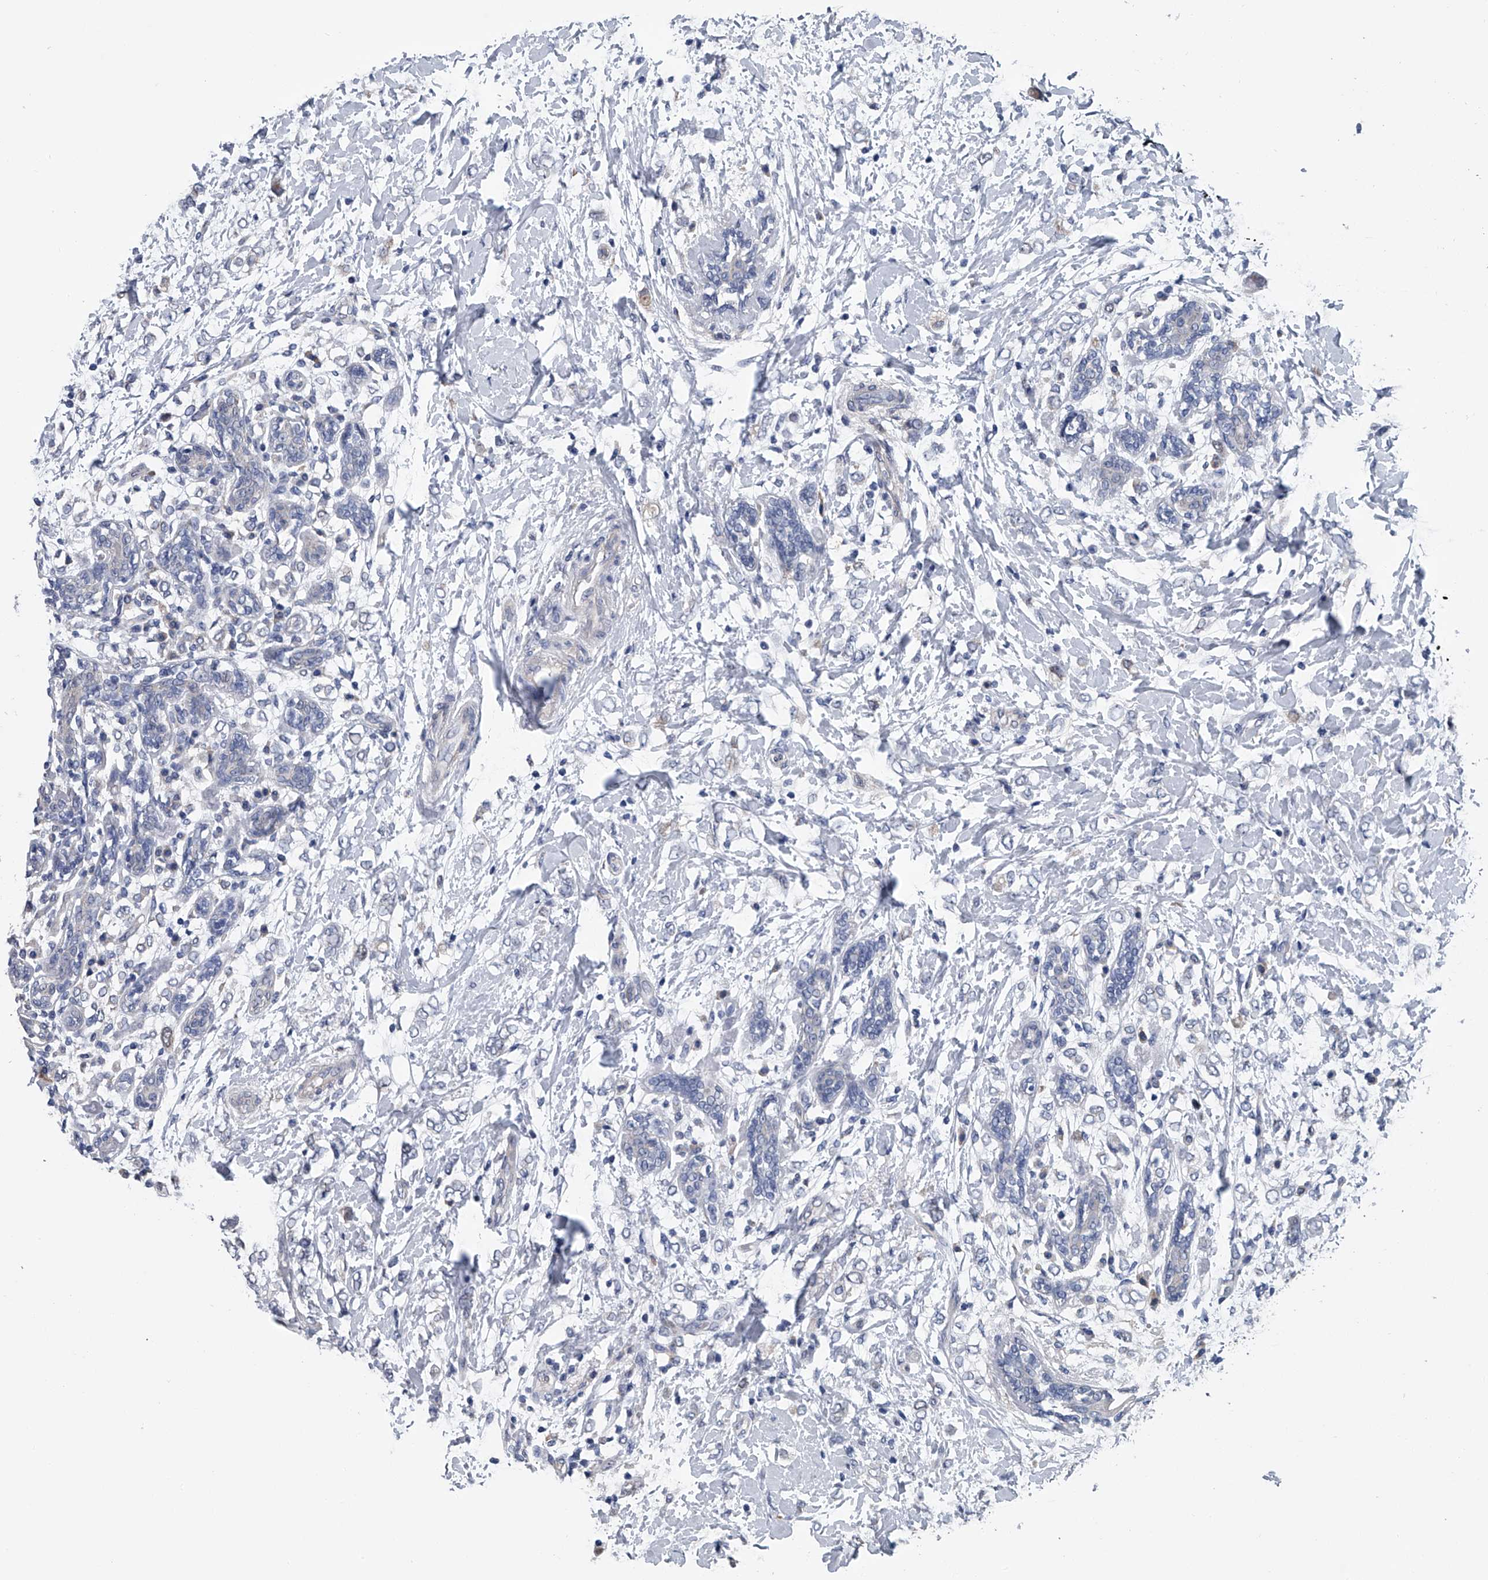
{"staining": {"intensity": "negative", "quantity": "none", "location": "none"}, "tissue": "breast cancer", "cell_type": "Tumor cells", "image_type": "cancer", "snomed": [{"axis": "morphology", "description": "Normal tissue, NOS"}, {"axis": "morphology", "description": "Lobular carcinoma"}, {"axis": "topography", "description": "Breast"}], "caption": "DAB (3,3'-diaminobenzidine) immunohistochemical staining of human breast lobular carcinoma shows no significant expression in tumor cells.", "gene": "ABCG1", "patient": {"sex": "female", "age": 47}}